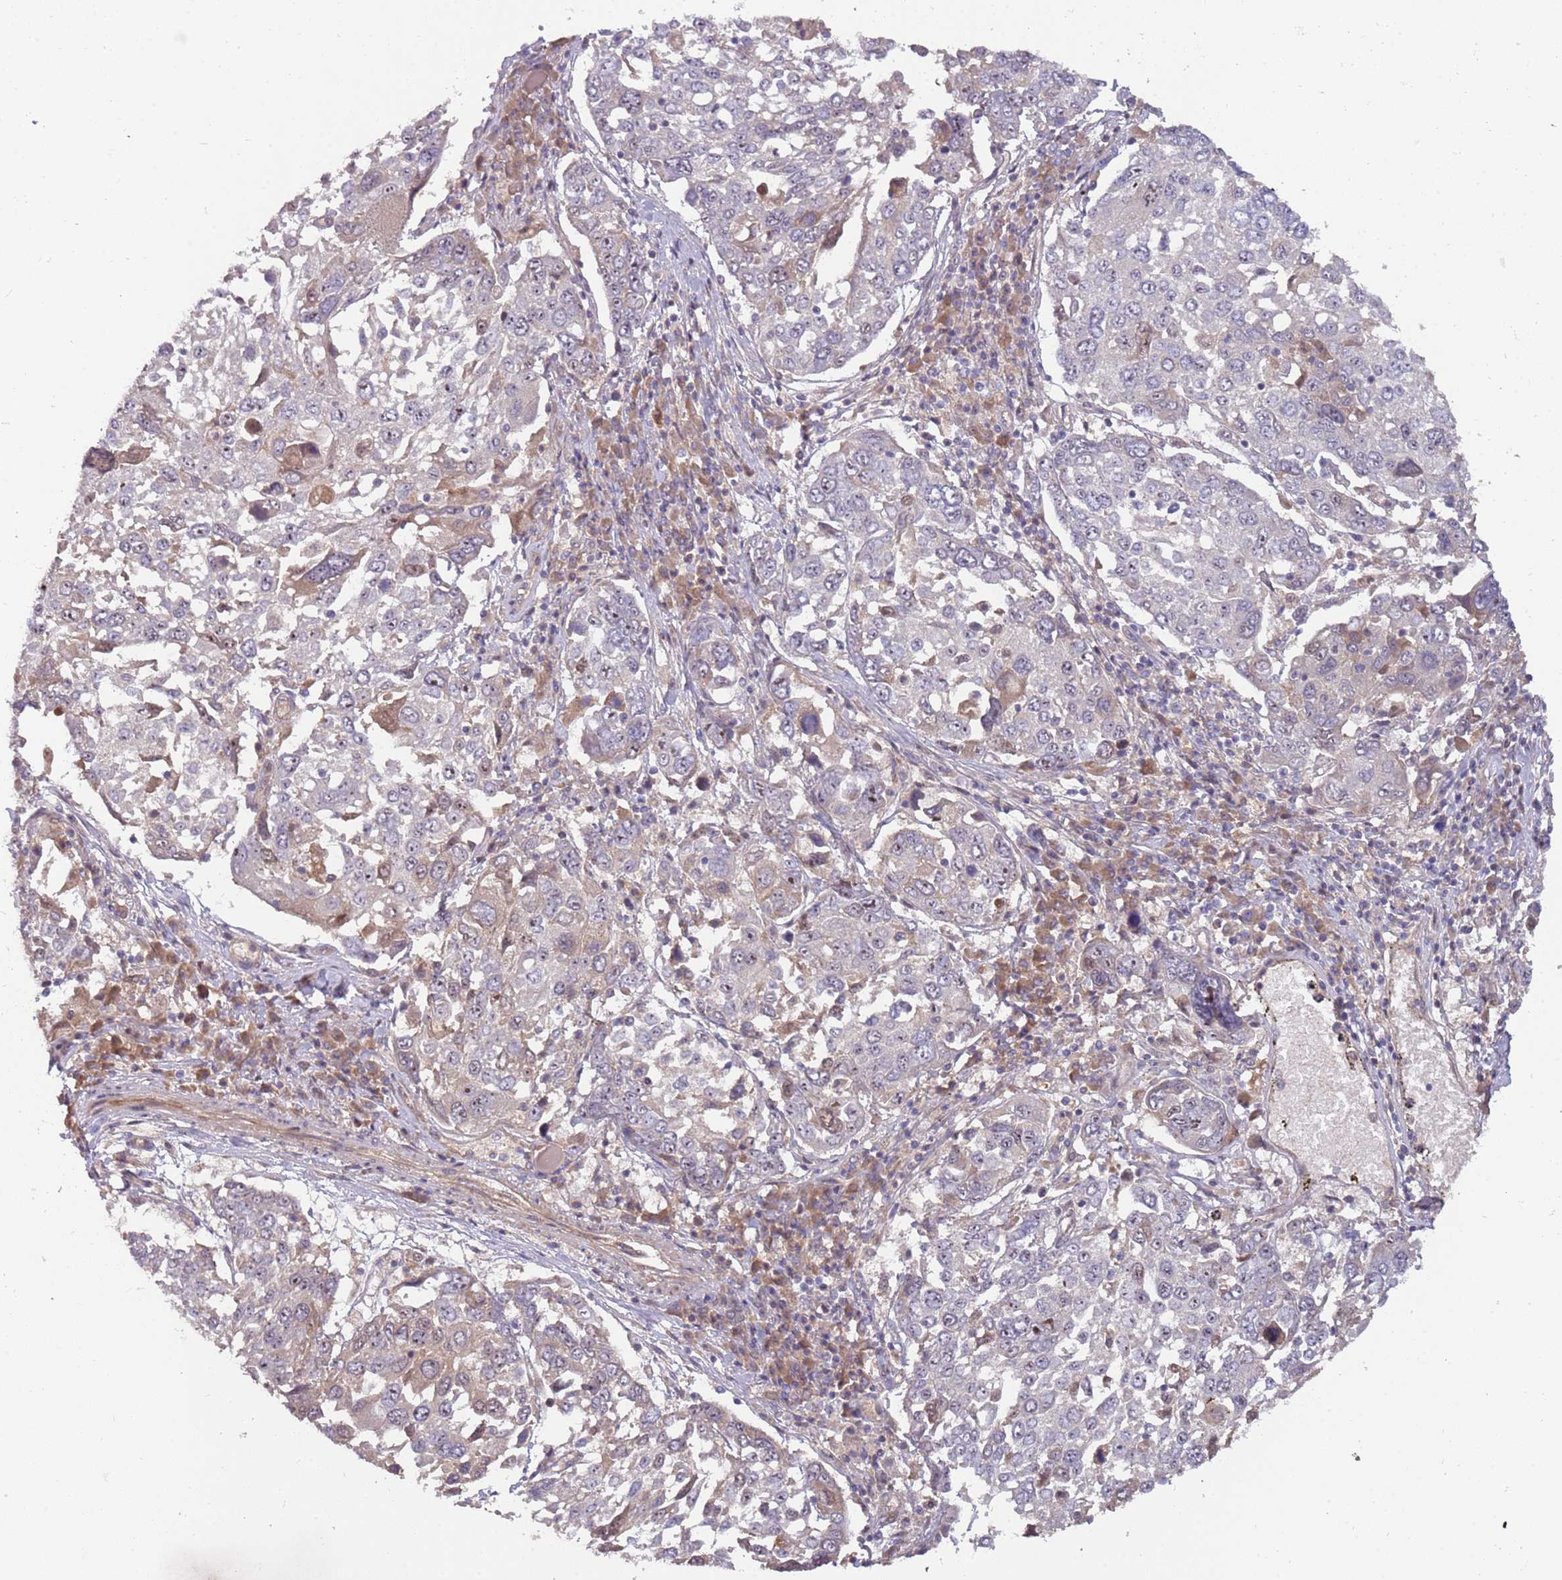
{"staining": {"intensity": "moderate", "quantity": "<25%", "location": "cytoplasmic/membranous,nuclear"}, "tissue": "lung cancer", "cell_type": "Tumor cells", "image_type": "cancer", "snomed": [{"axis": "morphology", "description": "Squamous cell carcinoma, NOS"}, {"axis": "topography", "description": "Lung"}], "caption": "Immunohistochemistry (DAB) staining of human lung squamous cell carcinoma exhibits moderate cytoplasmic/membranous and nuclear protein expression in approximately <25% of tumor cells. (IHC, brightfield microscopy, high magnification).", "gene": "TRAPPC6B", "patient": {"sex": "male", "age": 65}}